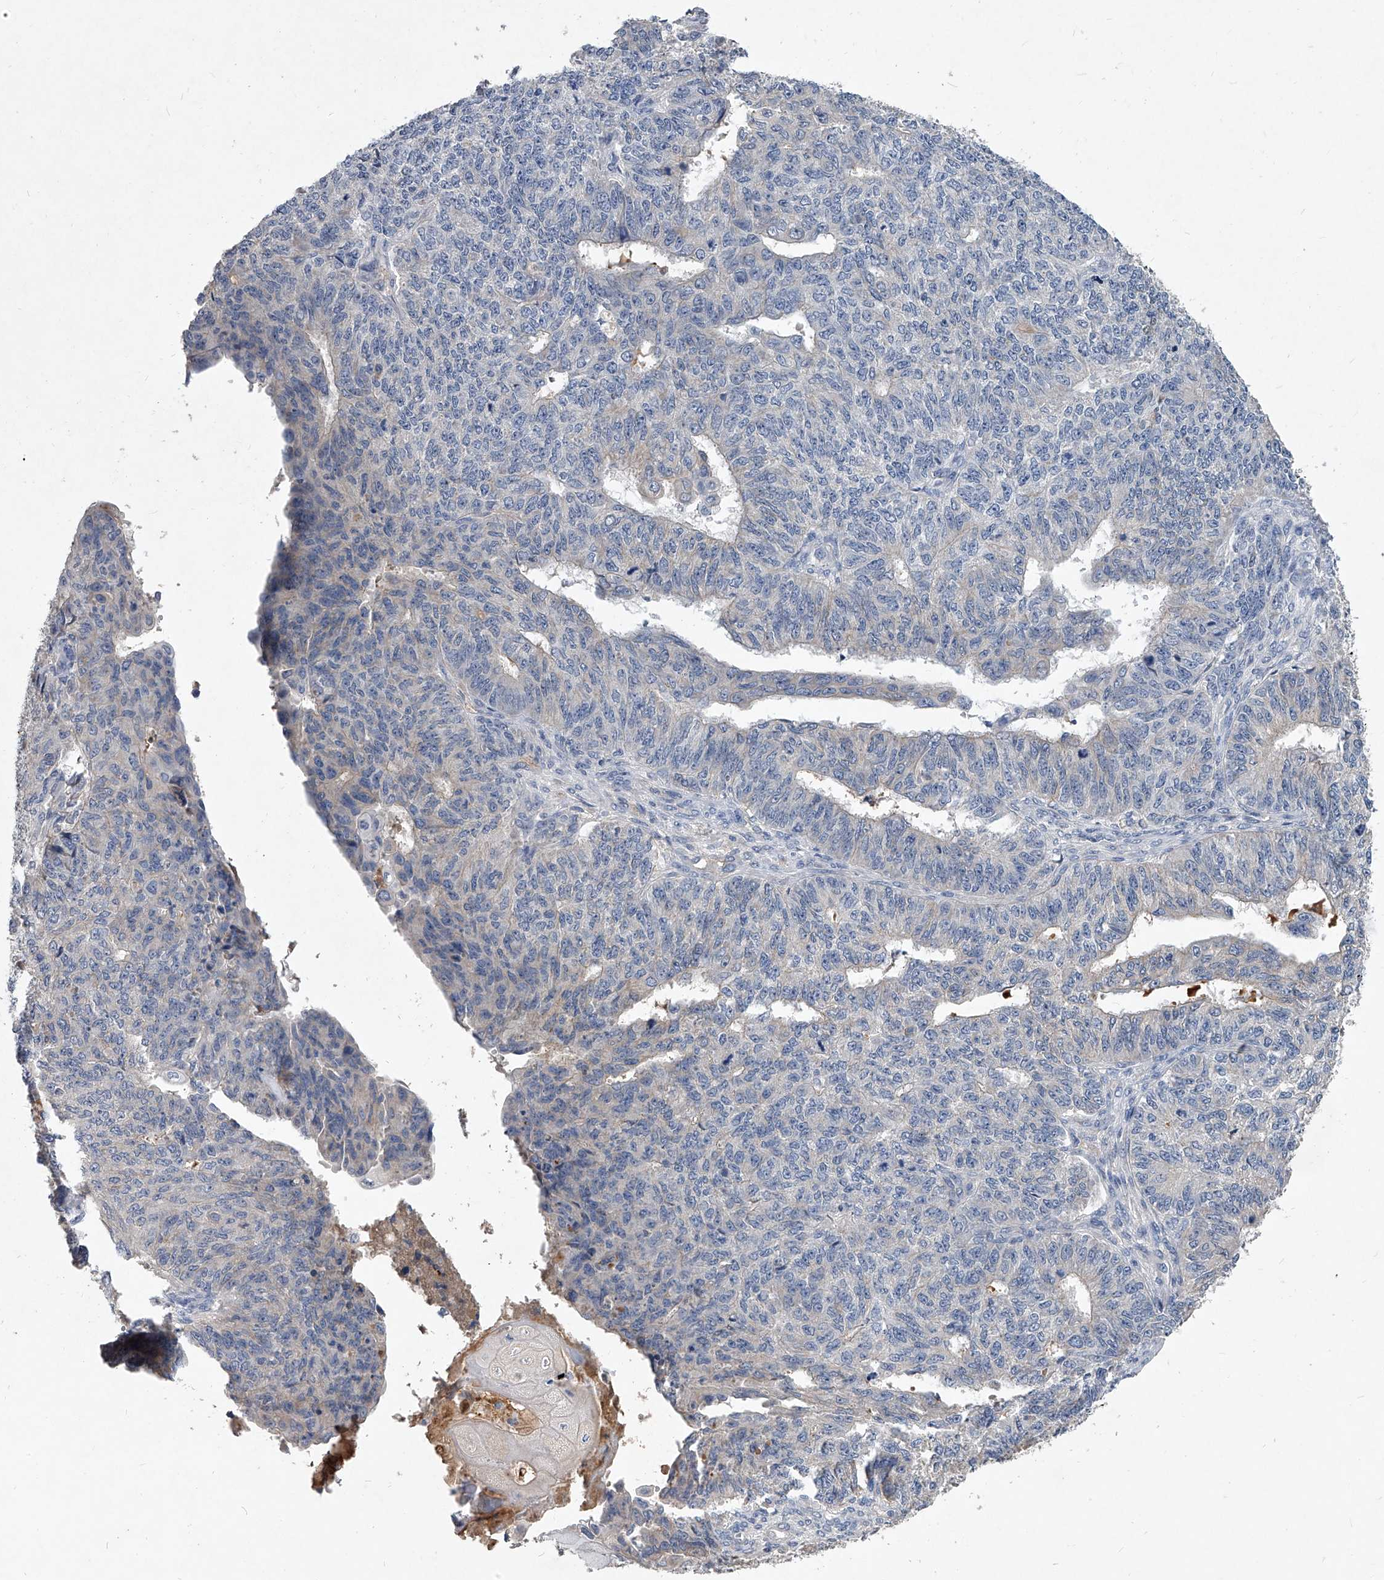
{"staining": {"intensity": "negative", "quantity": "none", "location": "none"}, "tissue": "endometrial cancer", "cell_type": "Tumor cells", "image_type": "cancer", "snomed": [{"axis": "morphology", "description": "Adenocarcinoma, NOS"}, {"axis": "topography", "description": "Endometrium"}], "caption": "Tumor cells show no significant expression in endometrial cancer.", "gene": "C5", "patient": {"sex": "female", "age": 32}}